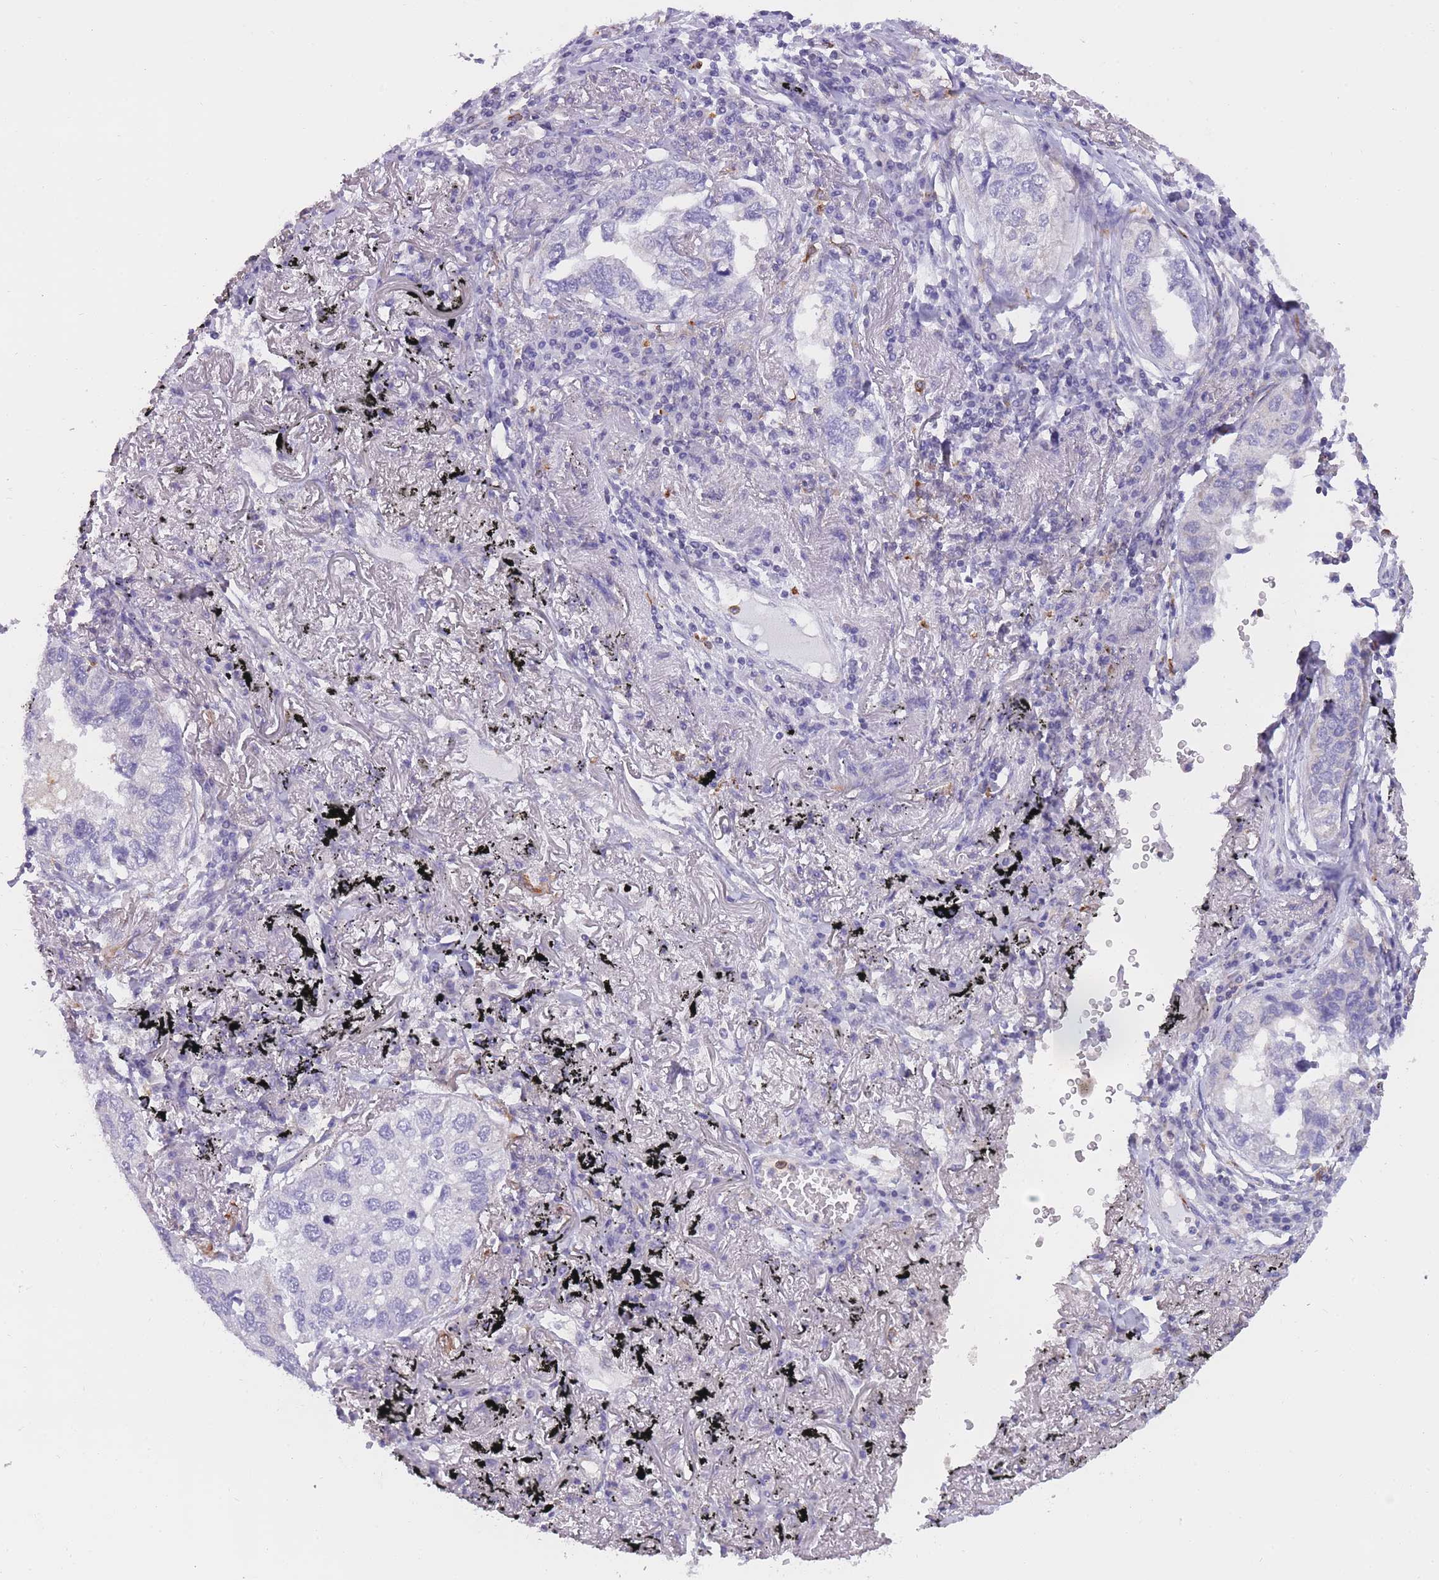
{"staining": {"intensity": "negative", "quantity": "none", "location": "none"}, "tissue": "lung cancer", "cell_type": "Tumor cells", "image_type": "cancer", "snomed": [{"axis": "morphology", "description": "Adenocarcinoma, NOS"}, {"axis": "topography", "description": "Lung"}], "caption": "Tumor cells show no significant expression in adenocarcinoma (lung).", "gene": "ZNF662", "patient": {"sex": "male", "age": 65}}